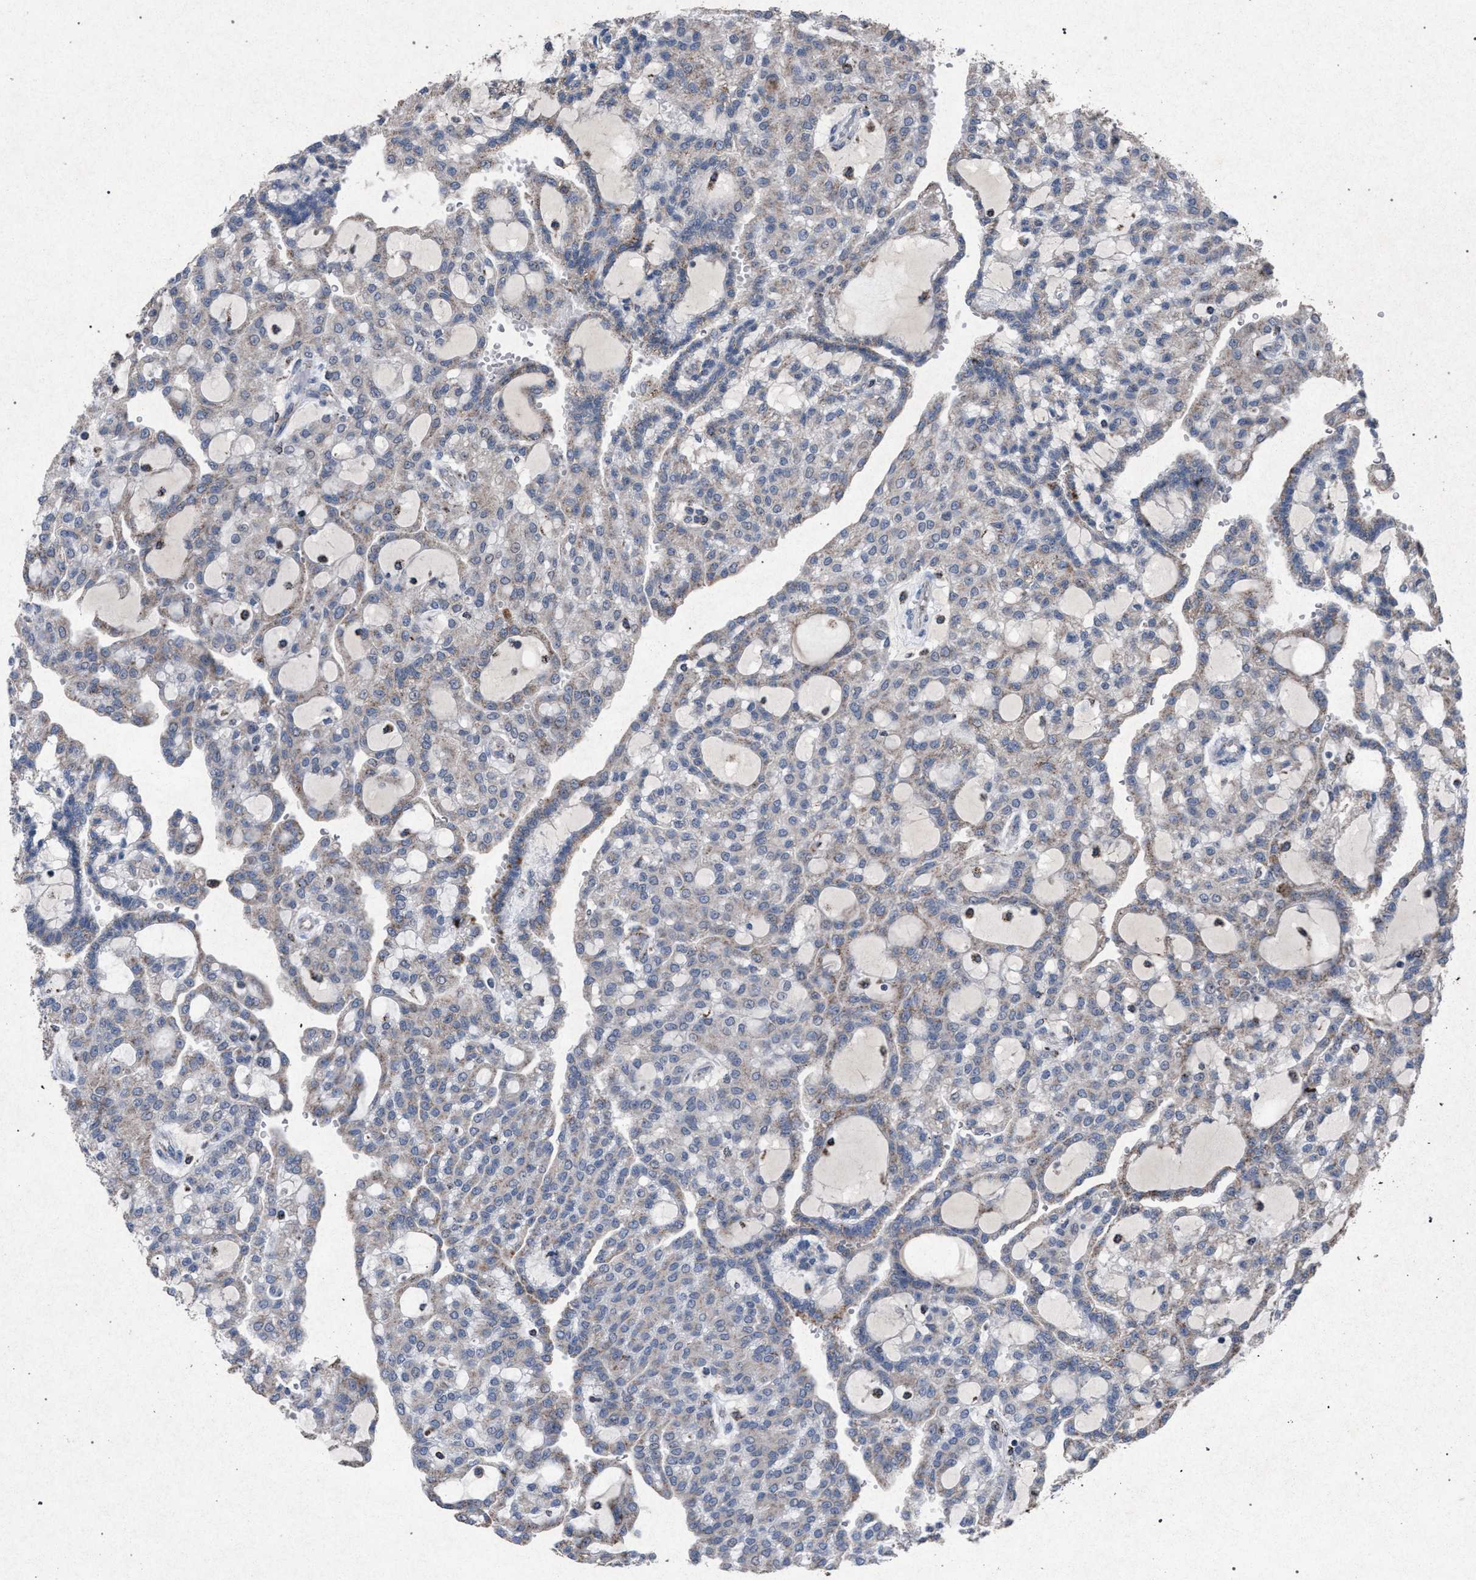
{"staining": {"intensity": "weak", "quantity": "<25%", "location": "cytoplasmic/membranous"}, "tissue": "renal cancer", "cell_type": "Tumor cells", "image_type": "cancer", "snomed": [{"axis": "morphology", "description": "Adenocarcinoma, NOS"}, {"axis": "topography", "description": "Kidney"}], "caption": "Immunohistochemistry image of neoplastic tissue: renal adenocarcinoma stained with DAB (3,3'-diaminobenzidine) displays no significant protein expression in tumor cells. Brightfield microscopy of immunohistochemistry (IHC) stained with DAB (brown) and hematoxylin (blue), captured at high magnification.", "gene": "HSD17B4", "patient": {"sex": "male", "age": 63}}